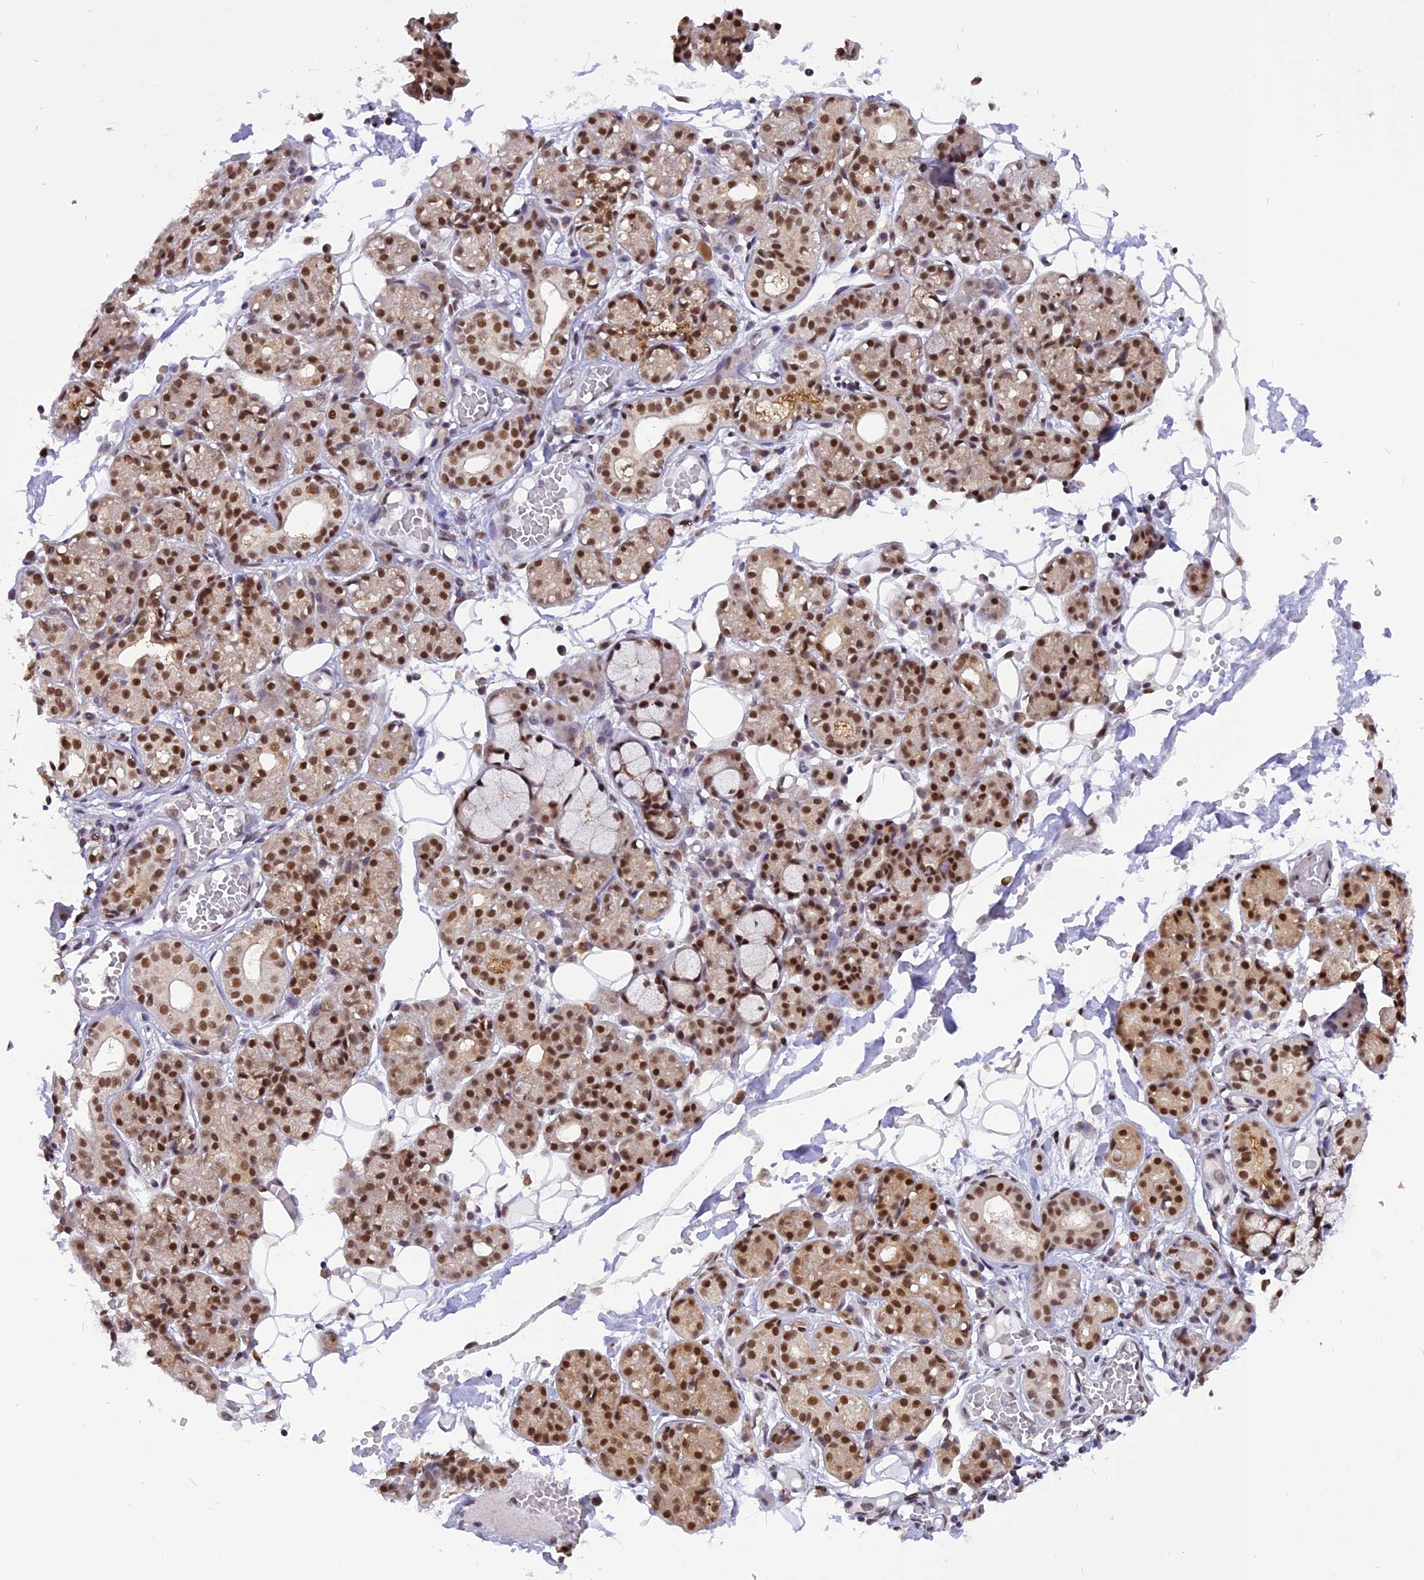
{"staining": {"intensity": "strong", "quantity": ">75%", "location": "nuclear"}, "tissue": "salivary gland", "cell_type": "Glandular cells", "image_type": "normal", "snomed": [{"axis": "morphology", "description": "Normal tissue, NOS"}, {"axis": "topography", "description": "Salivary gland"}], "caption": "Brown immunohistochemical staining in unremarkable human salivary gland exhibits strong nuclear staining in approximately >75% of glandular cells.", "gene": "IRF2BP1", "patient": {"sex": "male", "age": 63}}